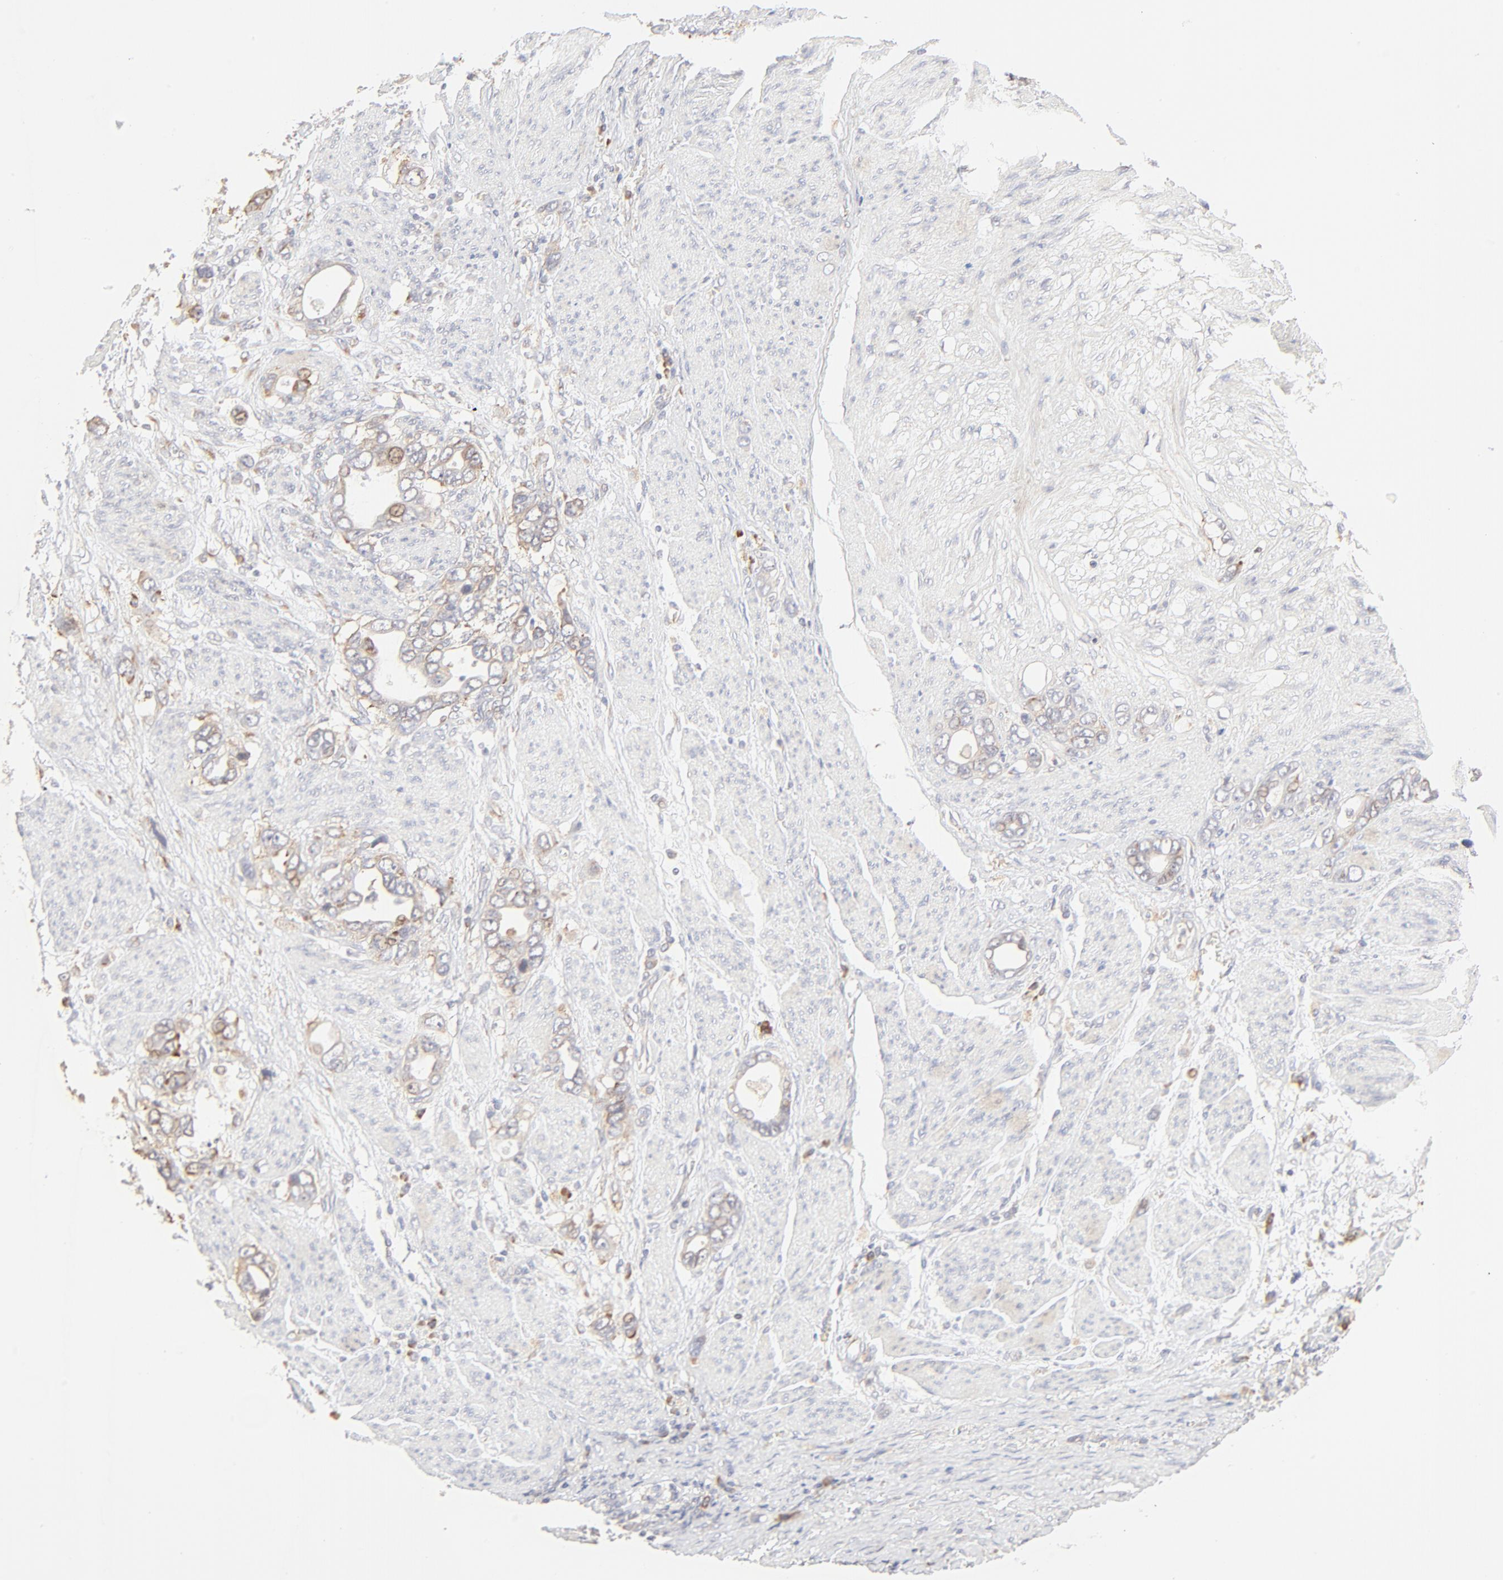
{"staining": {"intensity": "weak", "quantity": "25%-75%", "location": "cytoplasmic/membranous"}, "tissue": "stomach cancer", "cell_type": "Tumor cells", "image_type": "cancer", "snomed": [{"axis": "morphology", "description": "Adenocarcinoma, NOS"}, {"axis": "topography", "description": "Stomach"}], "caption": "Immunohistochemistry (IHC) staining of stomach cancer, which displays low levels of weak cytoplasmic/membranous staining in about 25%-75% of tumor cells indicating weak cytoplasmic/membranous protein staining. The staining was performed using DAB (brown) for protein detection and nuclei were counterstained in hematoxylin (blue).", "gene": "RPS20", "patient": {"sex": "male", "age": 78}}